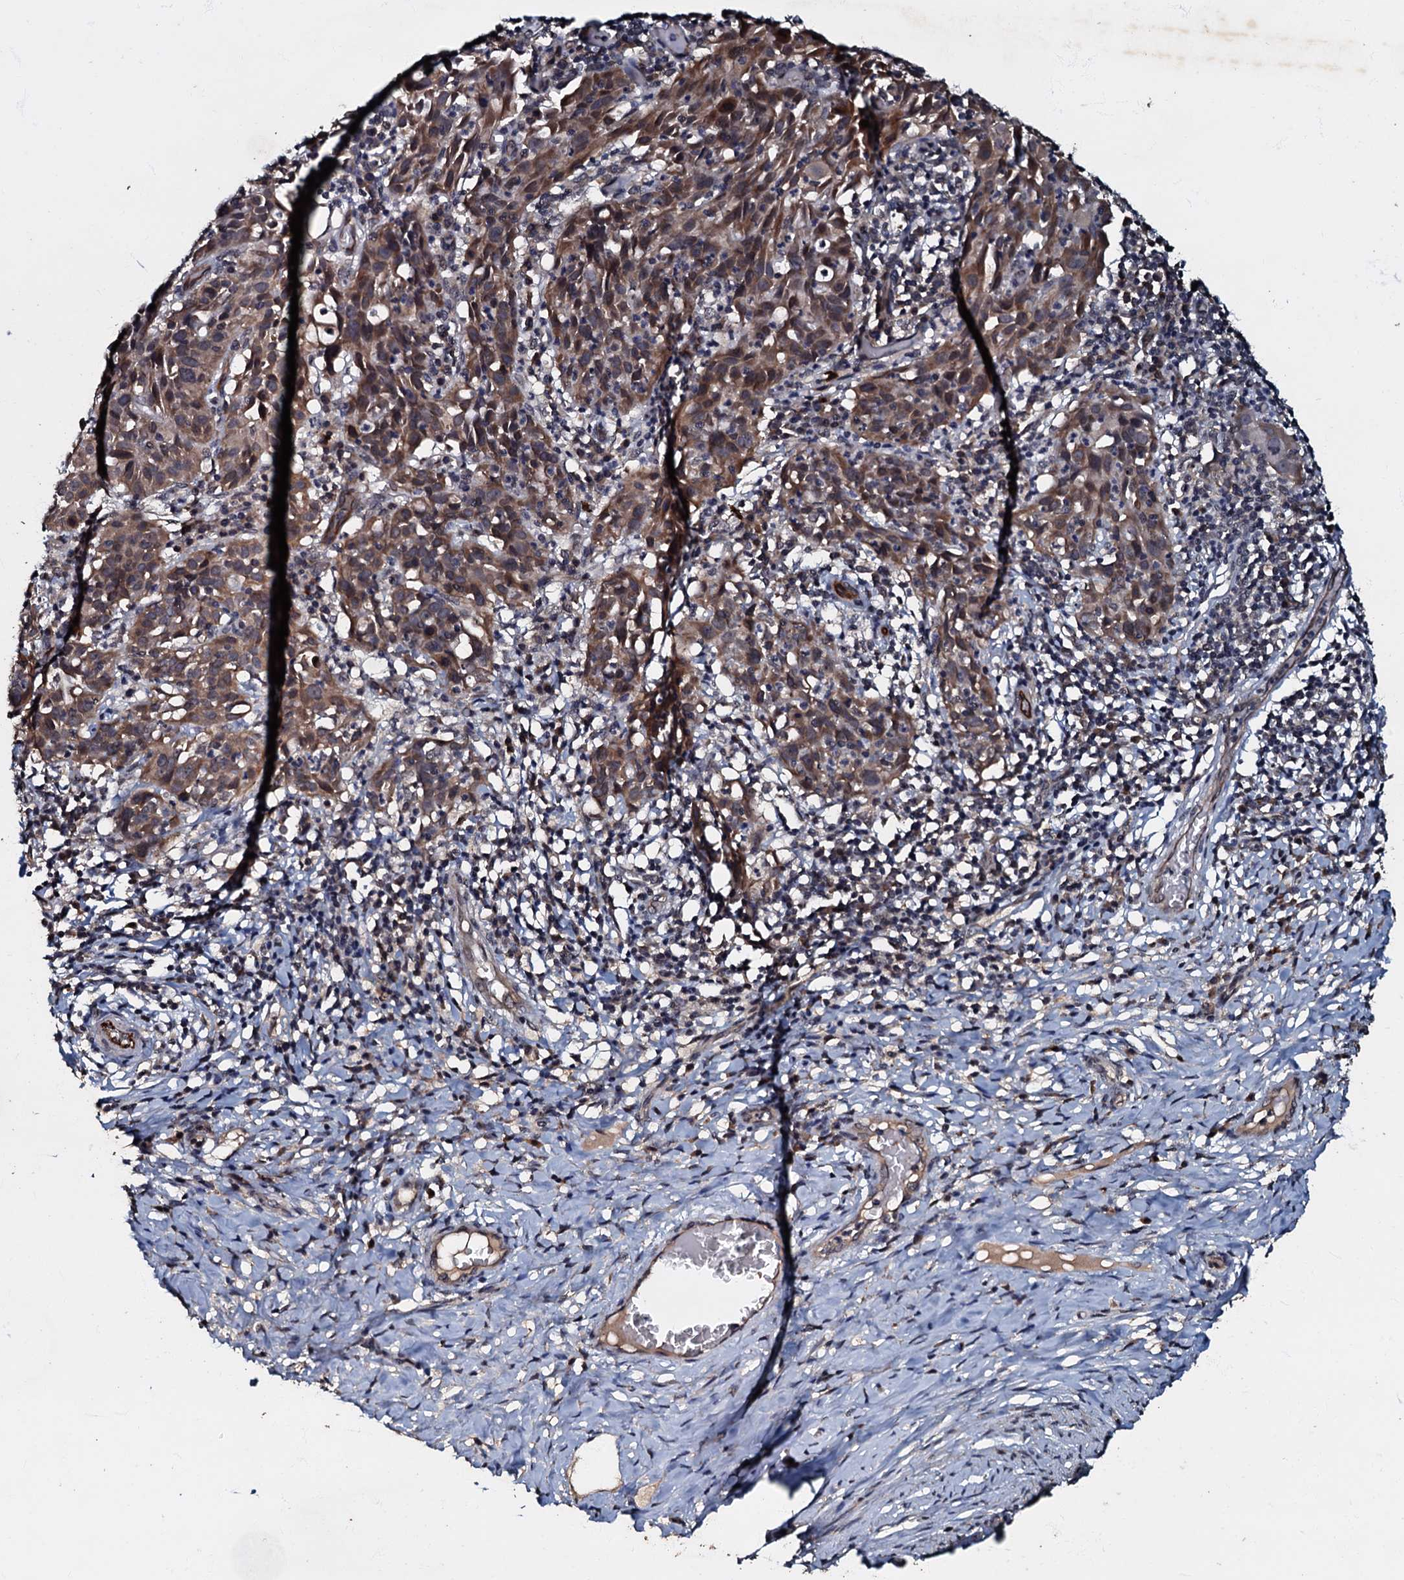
{"staining": {"intensity": "moderate", "quantity": ">75%", "location": "cytoplasmic/membranous"}, "tissue": "cervical cancer", "cell_type": "Tumor cells", "image_type": "cancer", "snomed": [{"axis": "morphology", "description": "Squamous cell carcinoma, NOS"}, {"axis": "topography", "description": "Cervix"}], "caption": "Cervical squamous cell carcinoma stained for a protein (brown) demonstrates moderate cytoplasmic/membranous positive staining in about >75% of tumor cells.", "gene": "MANSC4", "patient": {"sex": "female", "age": 50}}